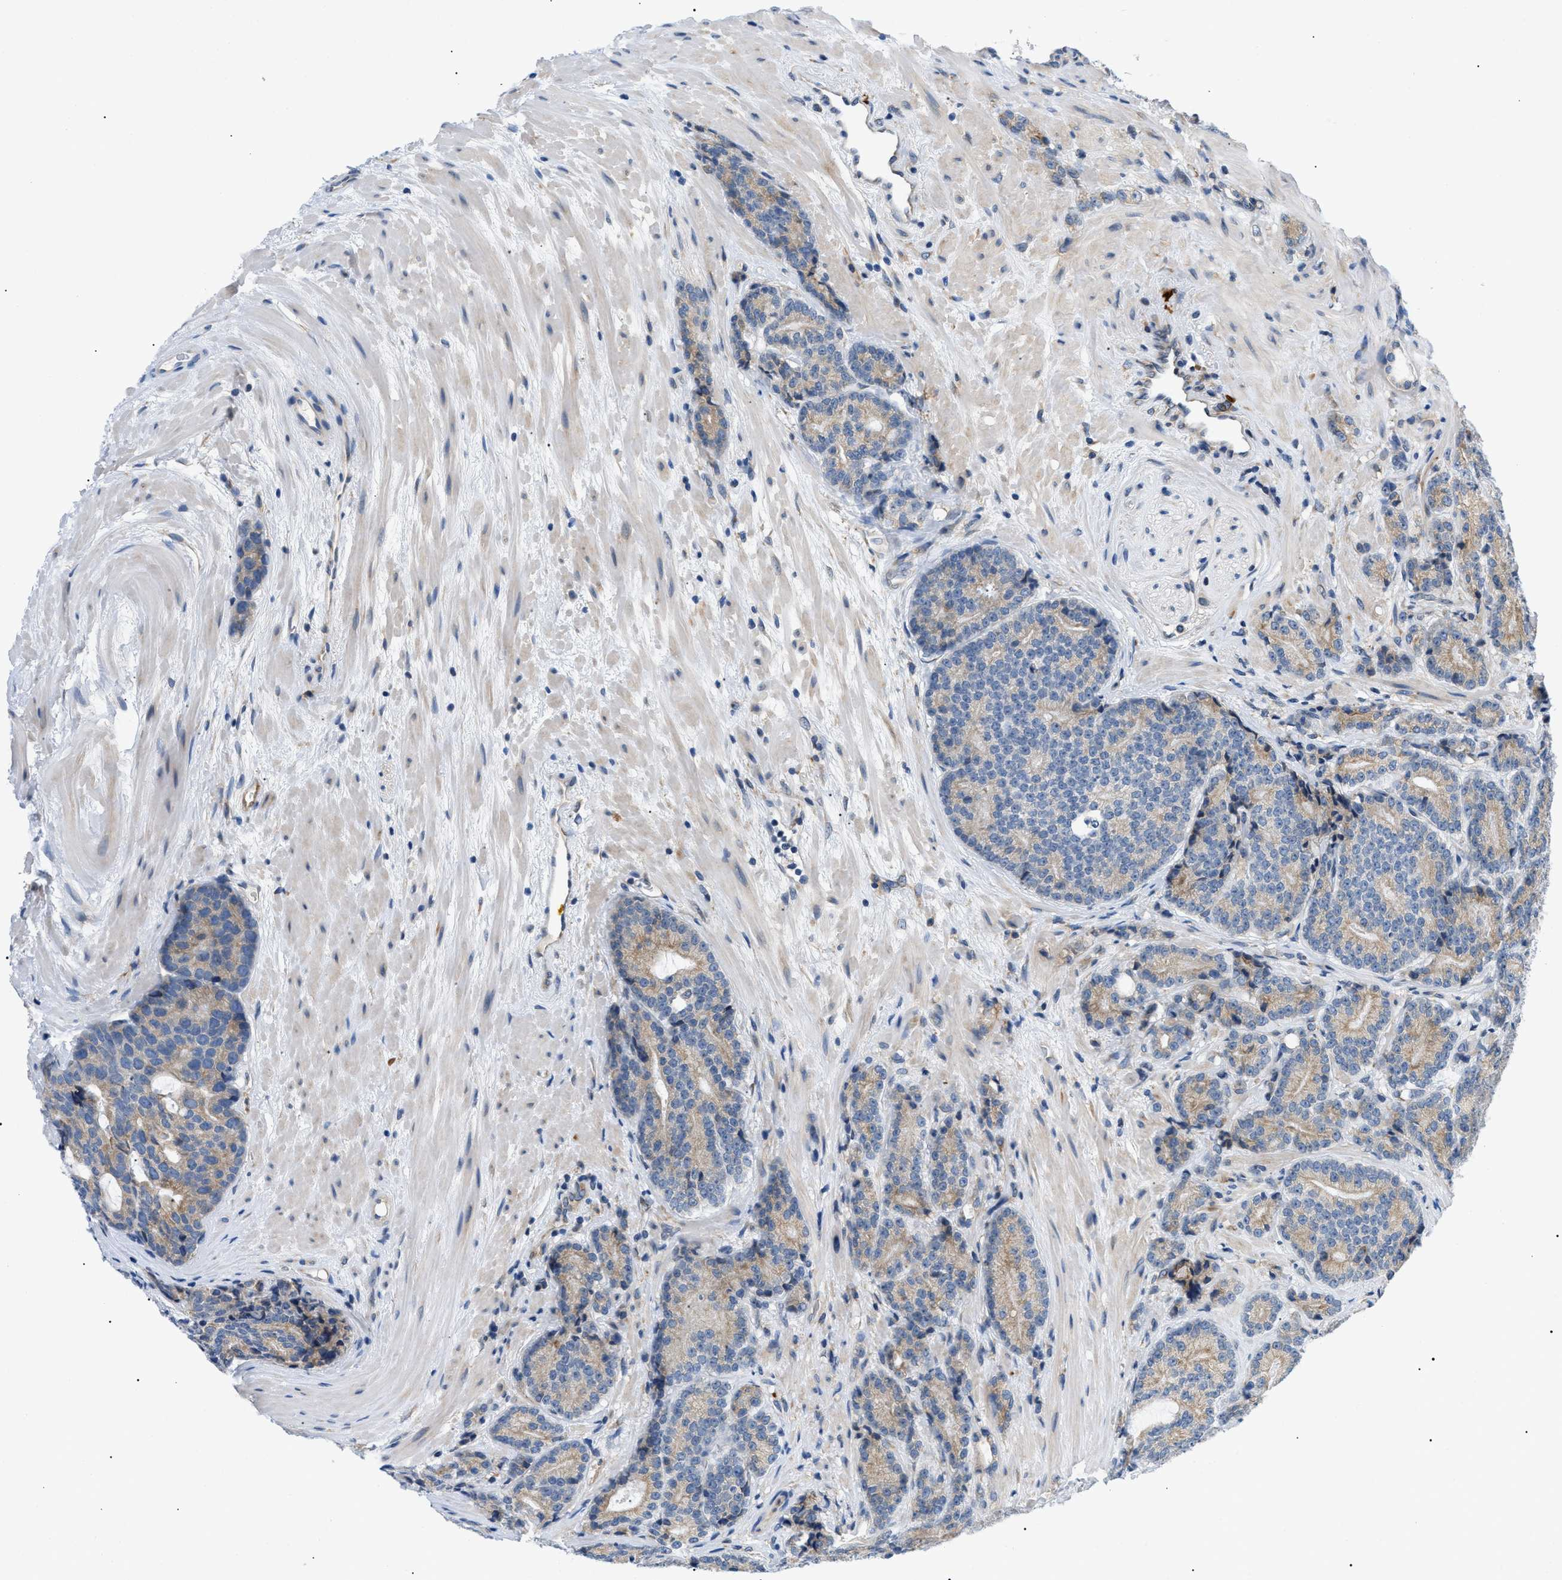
{"staining": {"intensity": "moderate", "quantity": ">75%", "location": "cytoplasmic/membranous"}, "tissue": "prostate cancer", "cell_type": "Tumor cells", "image_type": "cancer", "snomed": [{"axis": "morphology", "description": "Adenocarcinoma, High grade"}, {"axis": "topography", "description": "Prostate"}], "caption": "A high-resolution photomicrograph shows immunohistochemistry (IHC) staining of prostate cancer, which demonstrates moderate cytoplasmic/membranous expression in about >75% of tumor cells.", "gene": "DERL1", "patient": {"sex": "male", "age": 61}}